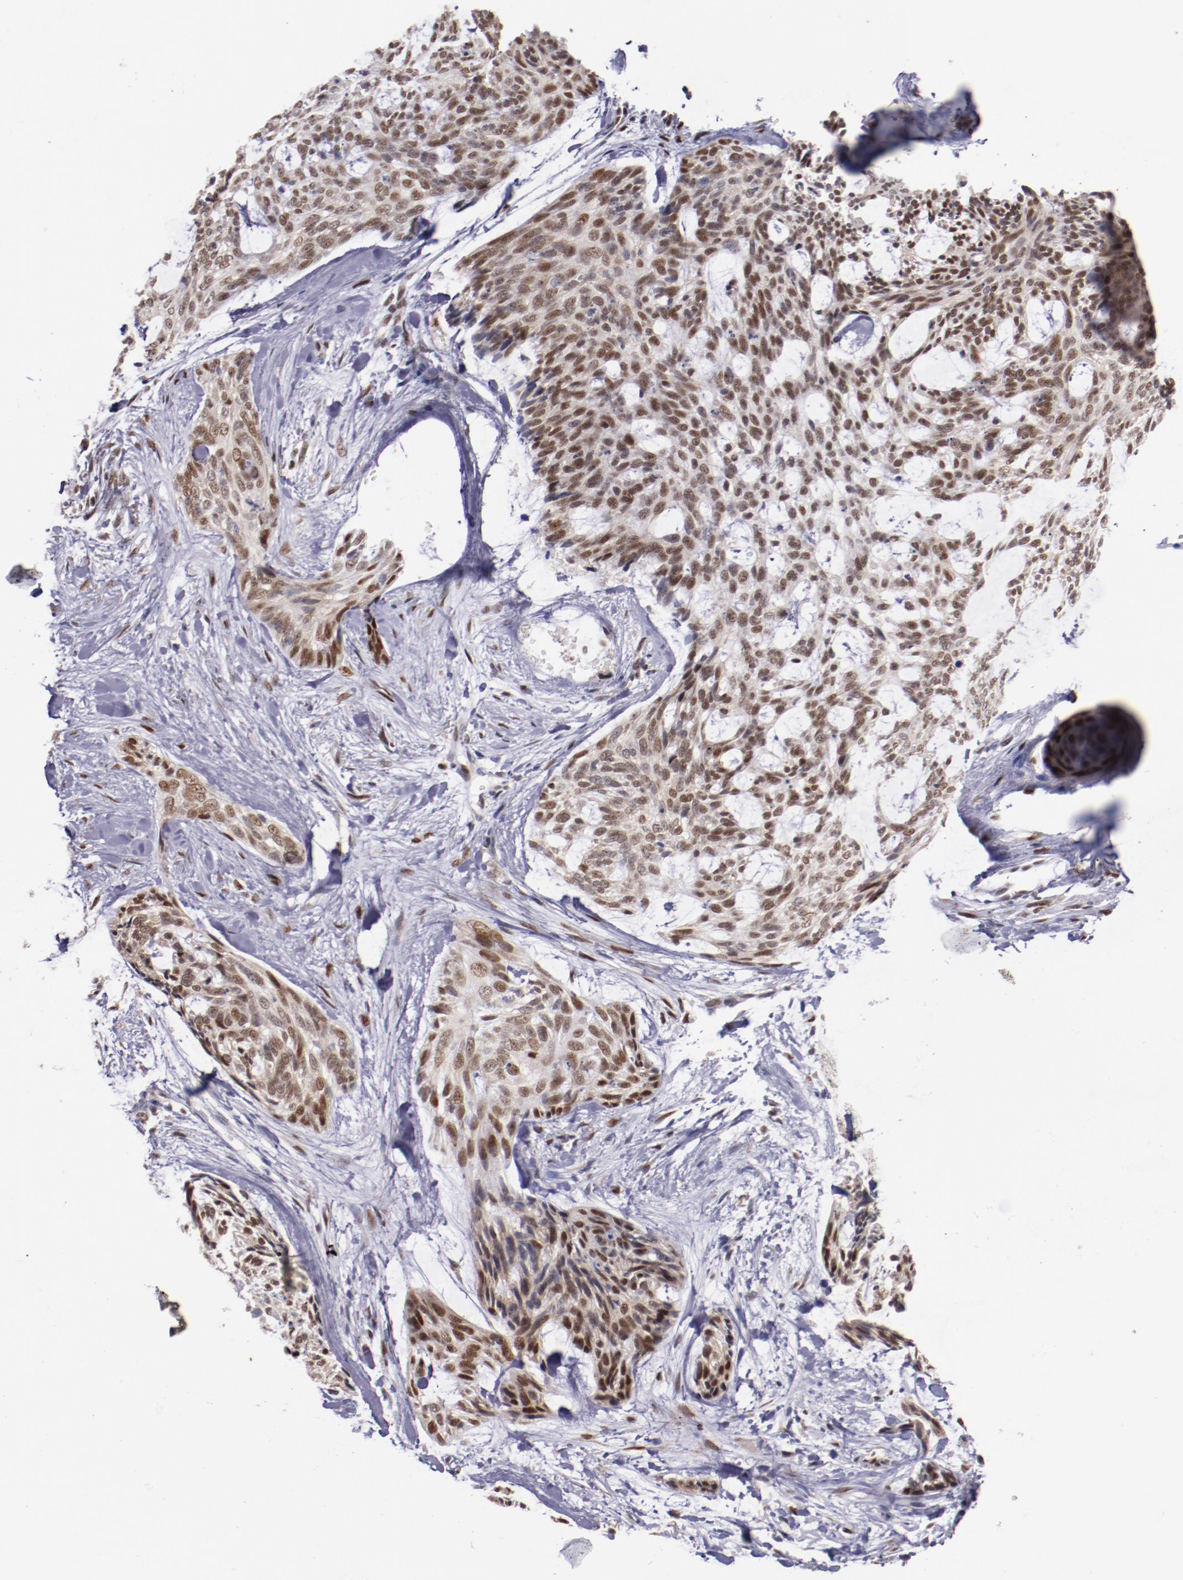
{"staining": {"intensity": "moderate", "quantity": ">75%", "location": "nuclear"}, "tissue": "skin cancer", "cell_type": "Tumor cells", "image_type": "cancer", "snomed": [{"axis": "morphology", "description": "Normal tissue, NOS"}, {"axis": "morphology", "description": "Basal cell carcinoma"}, {"axis": "topography", "description": "Skin"}], "caption": "This photomicrograph demonstrates skin cancer stained with immunohistochemistry to label a protein in brown. The nuclear of tumor cells show moderate positivity for the protein. Nuclei are counter-stained blue.", "gene": "SRF", "patient": {"sex": "female", "age": 71}}